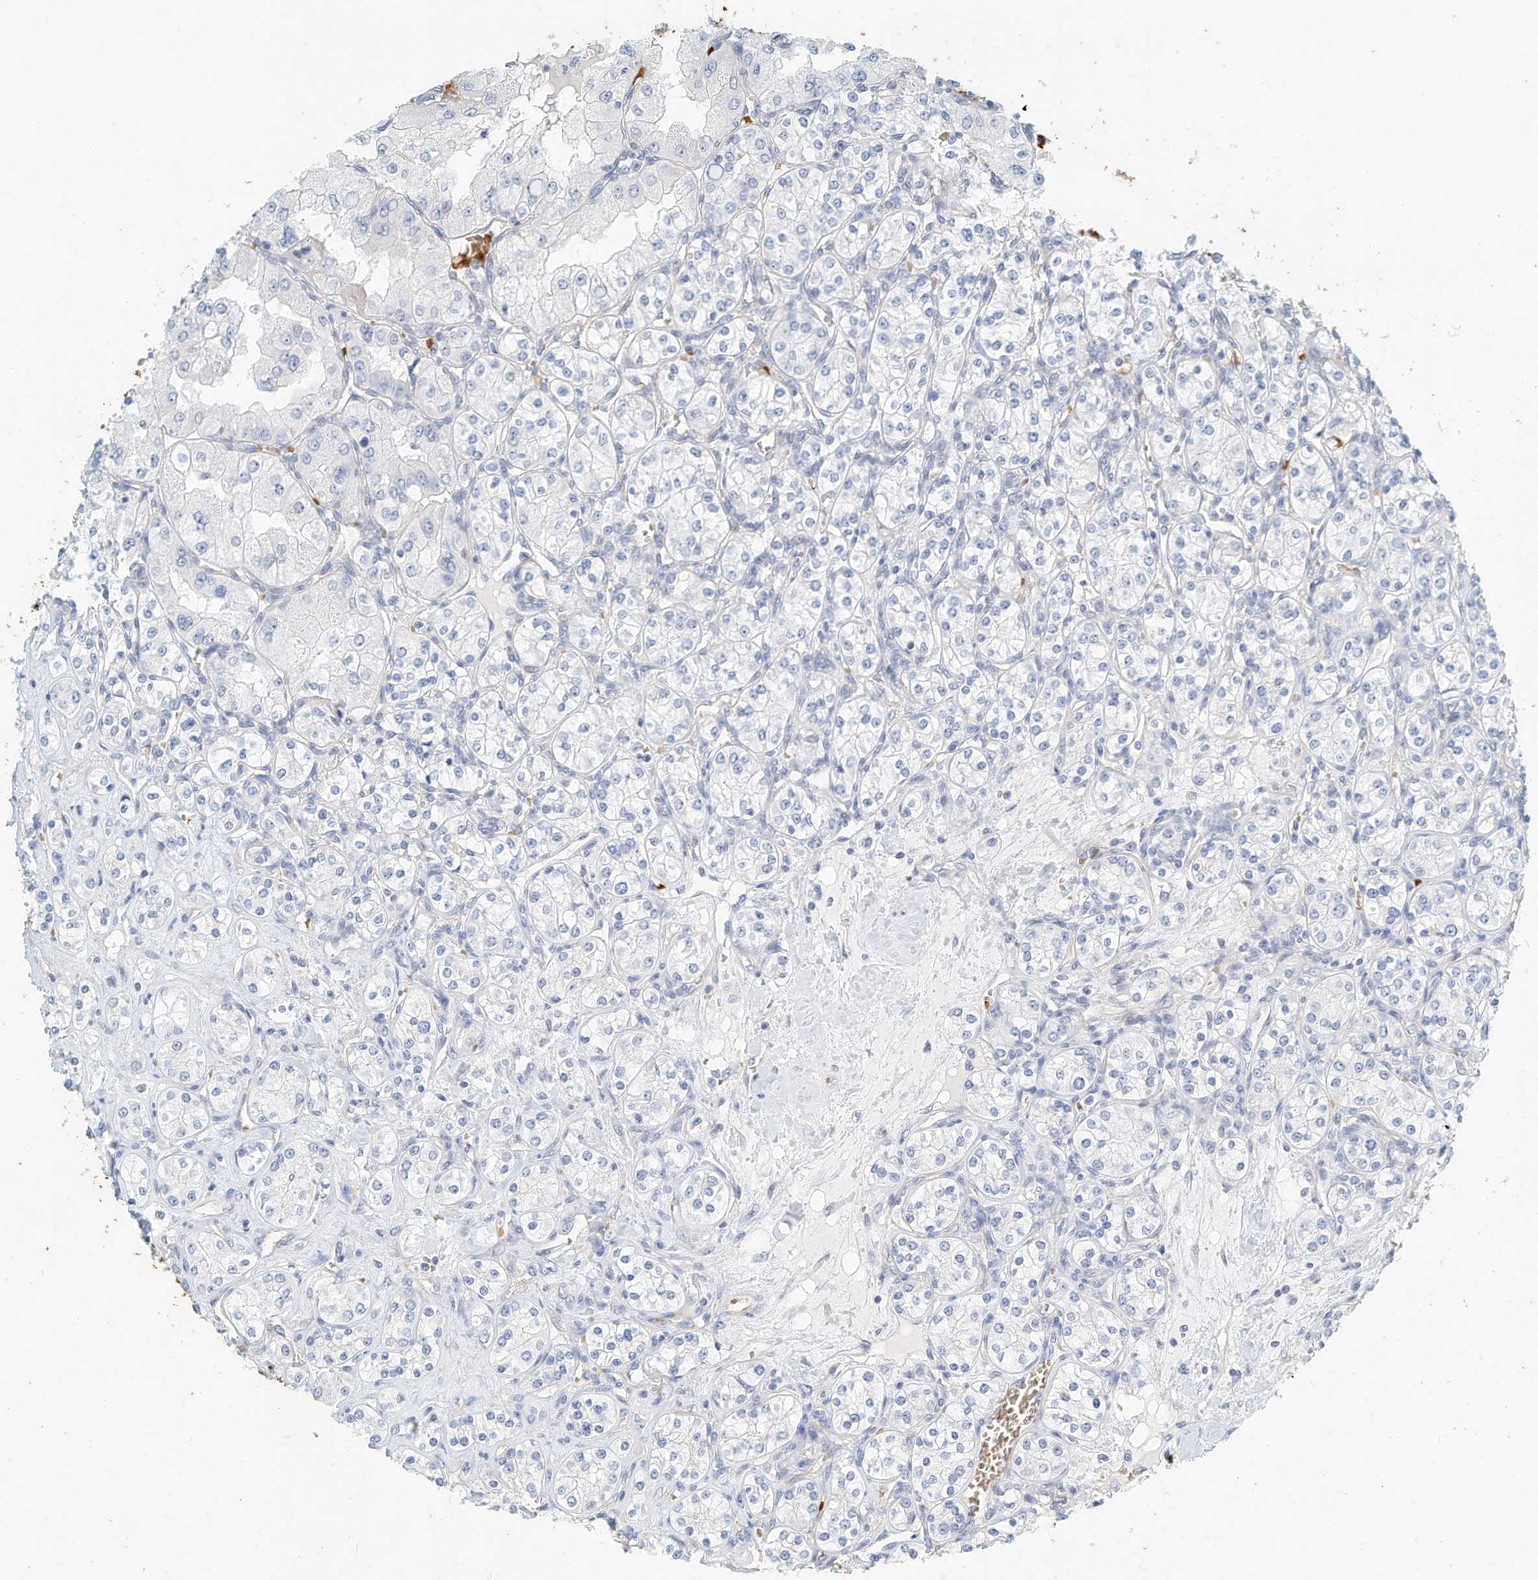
{"staining": {"intensity": "negative", "quantity": "none", "location": "none"}, "tissue": "renal cancer", "cell_type": "Tumor cells", "image_type": "cancer", "snomed": [{"axis": "morphology", "description": "Adenocarcinoma, NOS"}, {"axis": "topography", "description": "Kidney"}], "caption": "DAB immunohistochemical staining of renal adenocarcinoma displays no significant staining in tumor cells.", "gene": "RCAN3", "patient": {"sex": "male", "age": 77}}